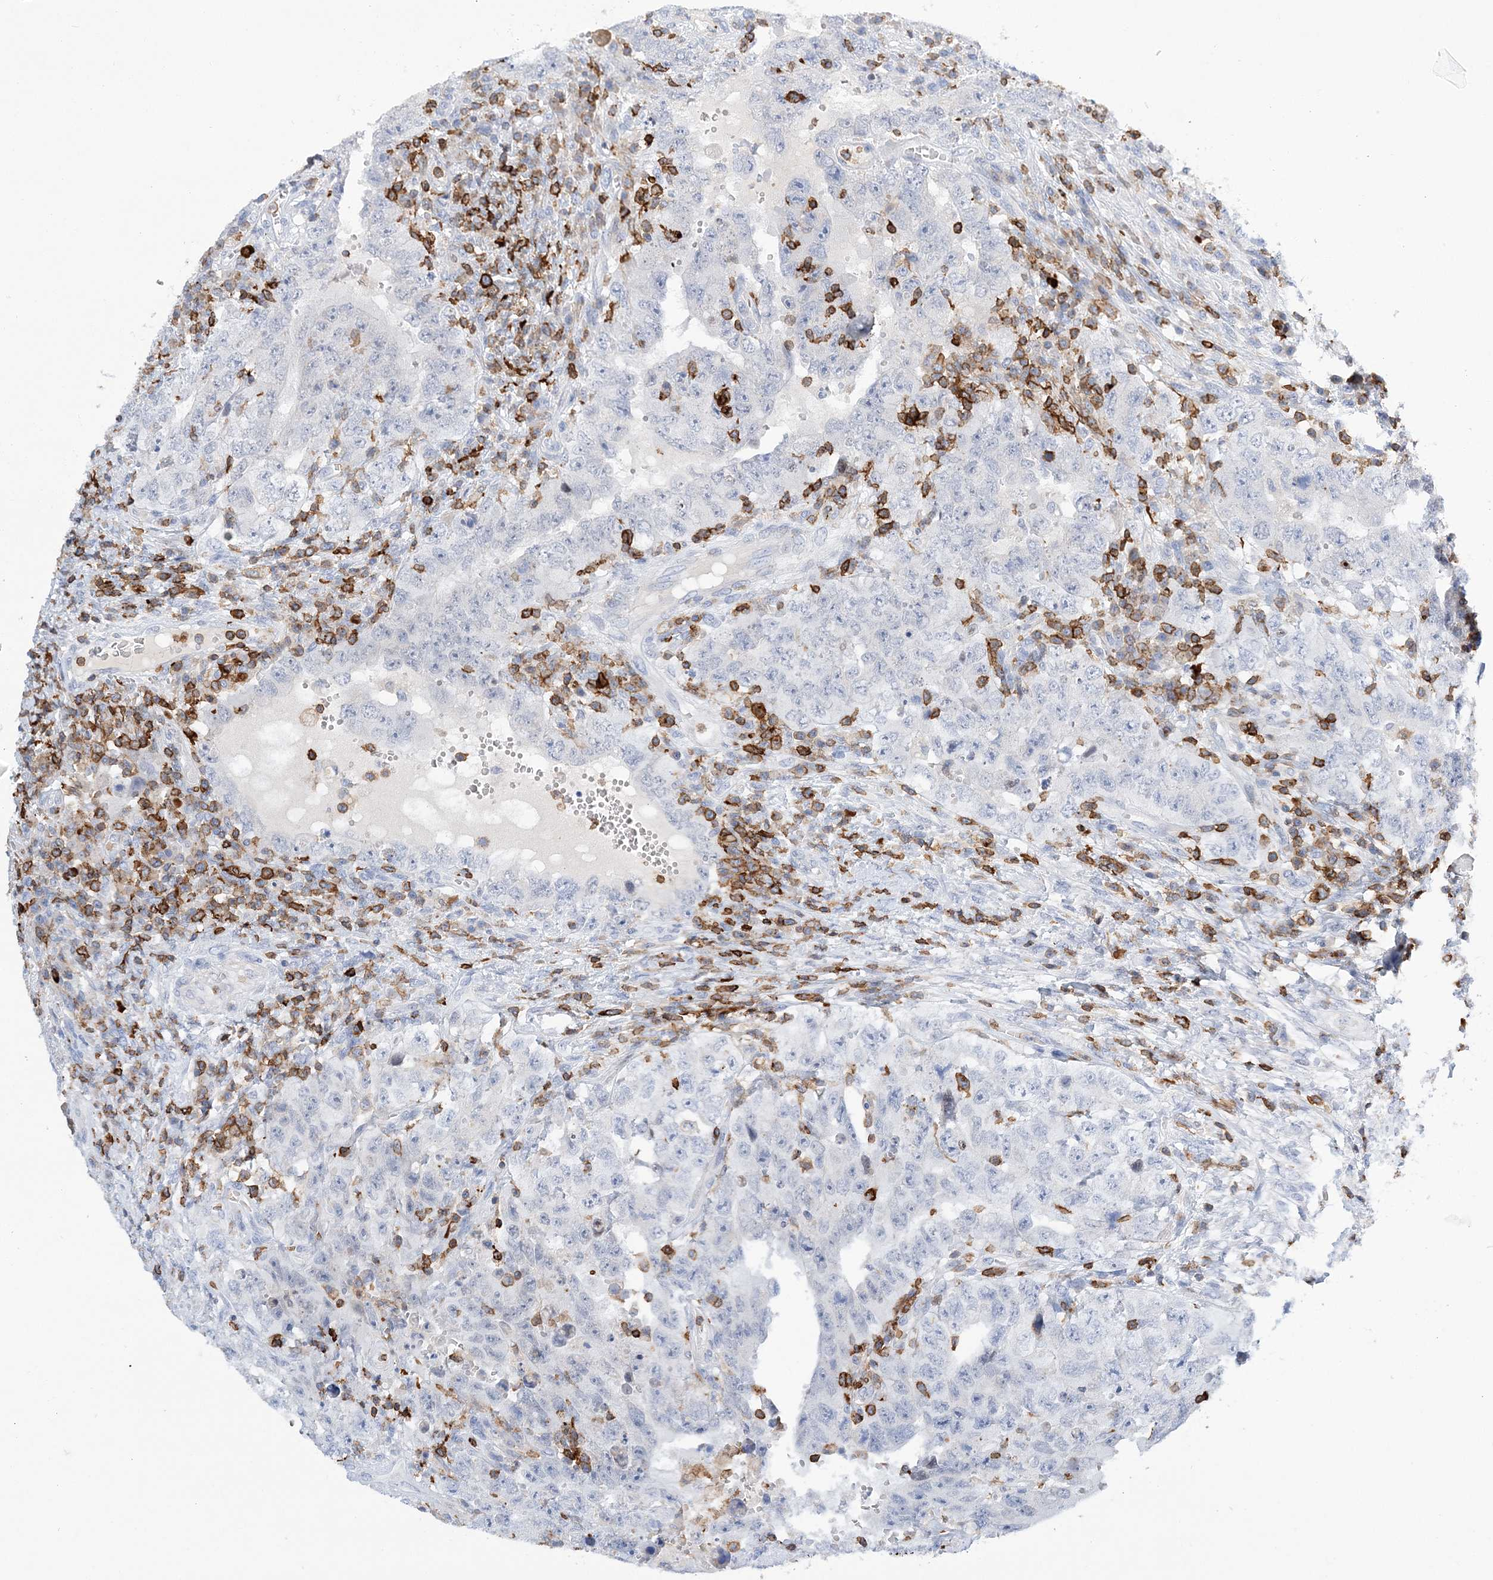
{"staining": {"intensity": "negative", "quantity": "none", "location": "none"}, "tissue": "testis cancer", "cell_type": "Tumor cells", "image_type": "cancer", "snomed": [{"axis": "morphology", "description": "Carcinoma, Embryonal, NOS"}, {"axis": "topography", "description": "Testis"}], "caption": "This is an IHC micrograph of human testis cancer. There is no staining in tumor cells.", "gene": "PRMT9", "patient": {"sex": "male", "age": 26}}